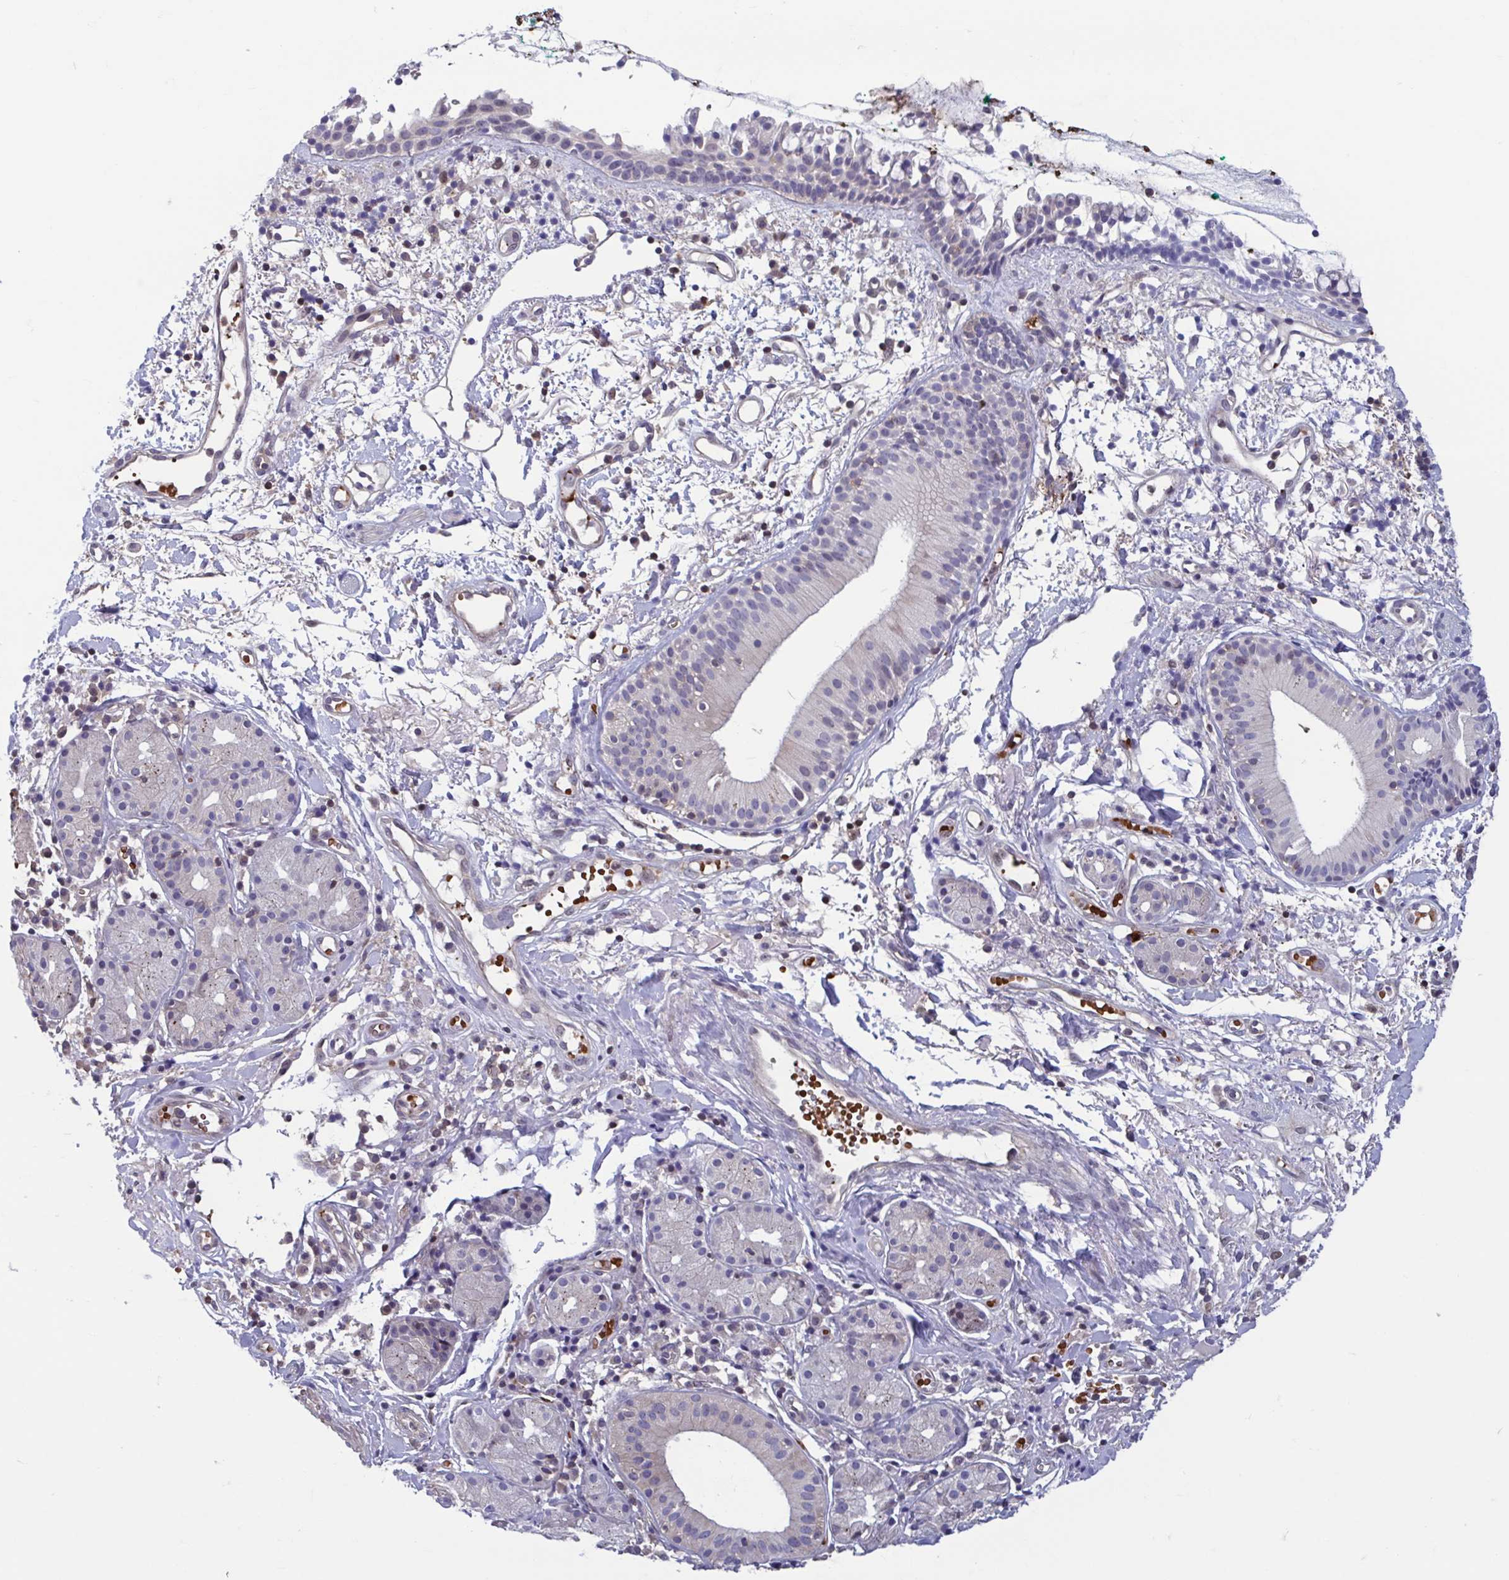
{"staining": {"intensity": "negative", "quantity": "none", "location": "none"}, "tissue": "nasopharynx", "cell_type": "Respiratory epithelial cells", "image_type": "normal", "snomed": [{"axis": "morphology", "description": "Normal tissue, NOS"}, {"axis": "morphology", "description": "Basal cell carcinoma"}, {"axis": "topography", "description": "Cartilage tissue"}, {"axis": "topography", "description": "Nasopharynx"}, {"axis": "topography", "description": "Oral tissue"}], "caption": "Immunohistochemistry (IHC) micrograph of unremarkable nasopharynx stained for a protein (brown), which demonstrates no positivity in respiratory epithelial cells.", "gene": "LRRC38", "patient": {"sex": "female", "age": 77}}